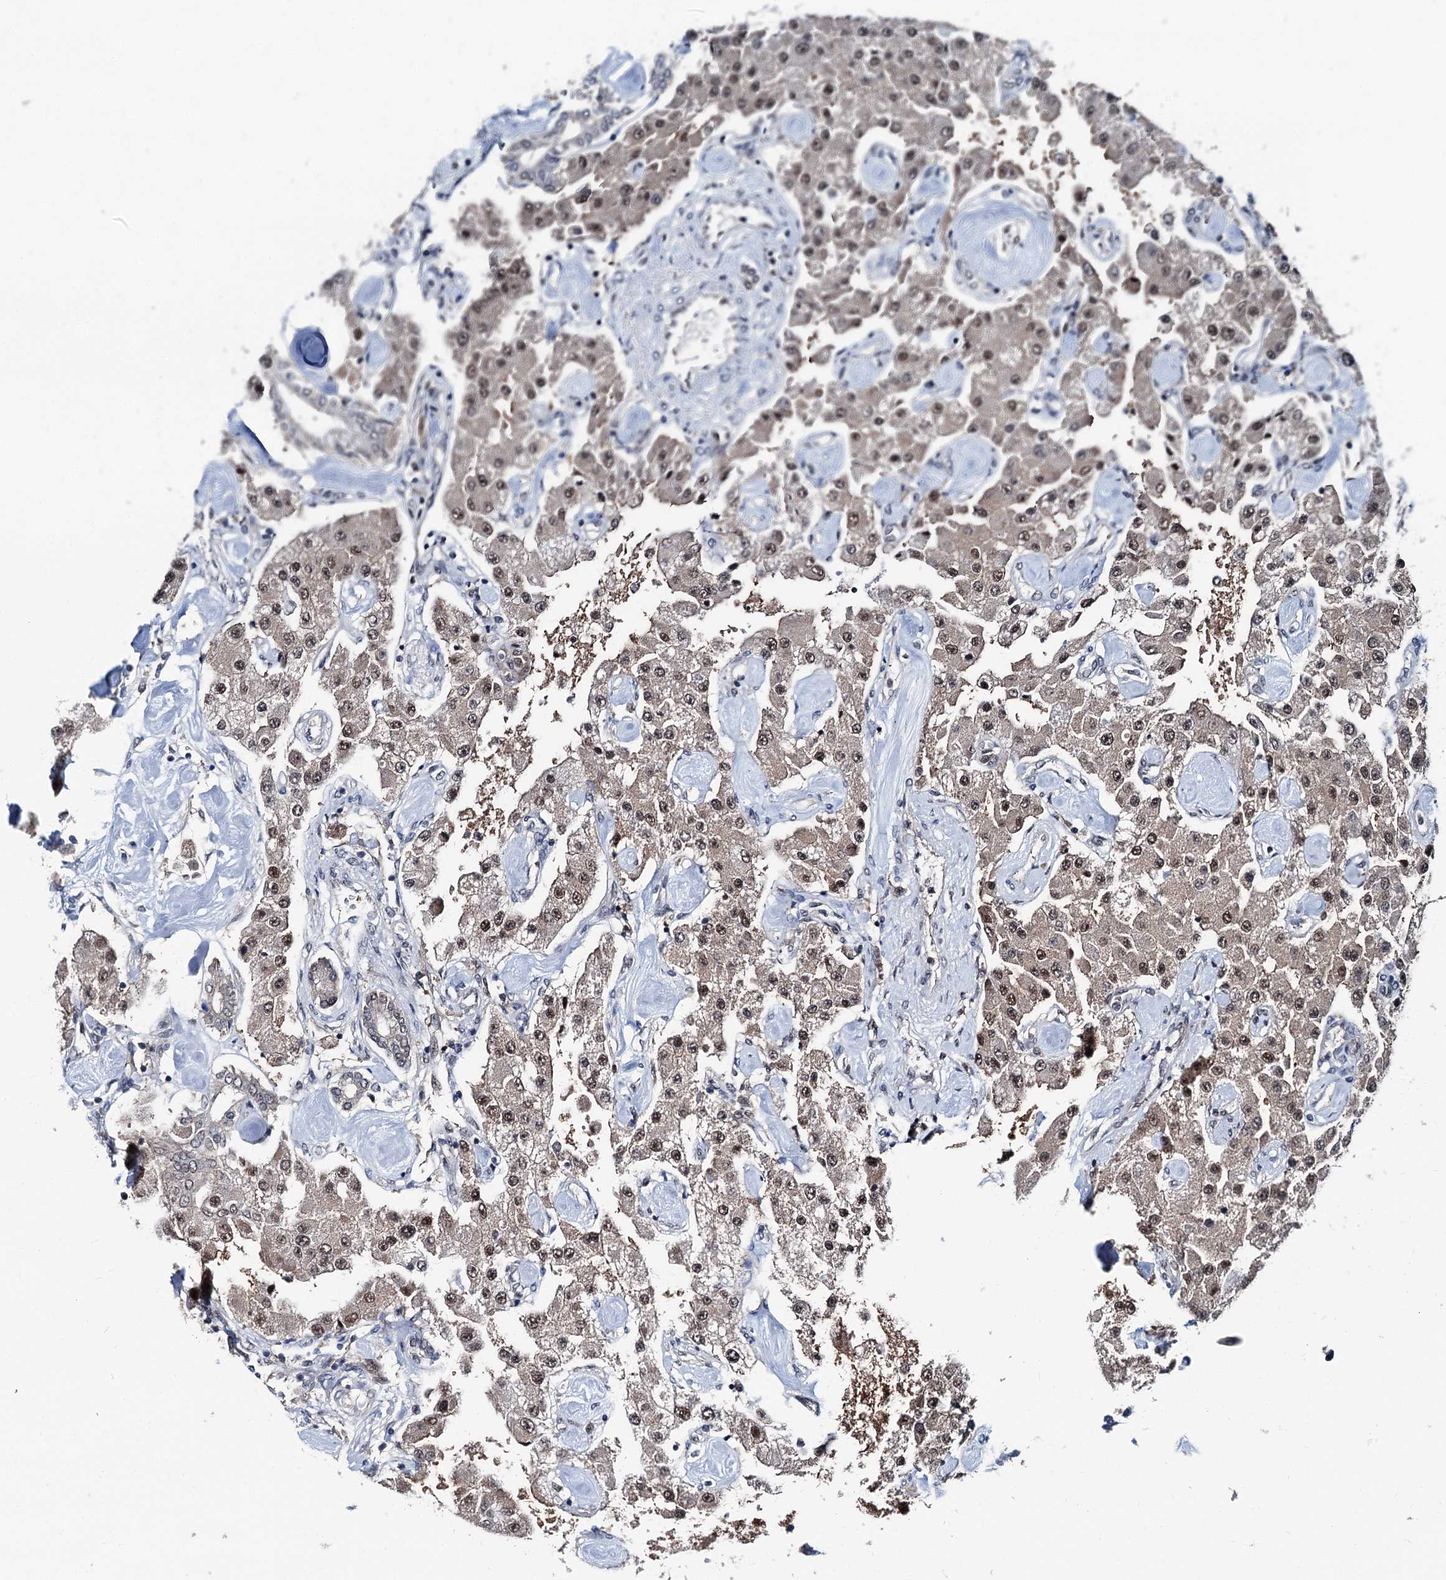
{"staining": {"intensity": "moderate", "quantity": ">75%", "location": "nuclear"}, "tissue": "carcinoid", "cell_type": "Tumor cells", "image_type": "cancer", "snomed": [{"axis": "morphology", "description": "Carcinoid, malignant, NOS"}, {"axis": "topography", "description": "Pancreas"}], "caption": "Human carcinoid stained for a protein (brown) shows moderate nuclear positive positivity in approximately >75% of tumor cells.", "gene": "PSMD13", "patient": {"sex": "male", "age": 41}}